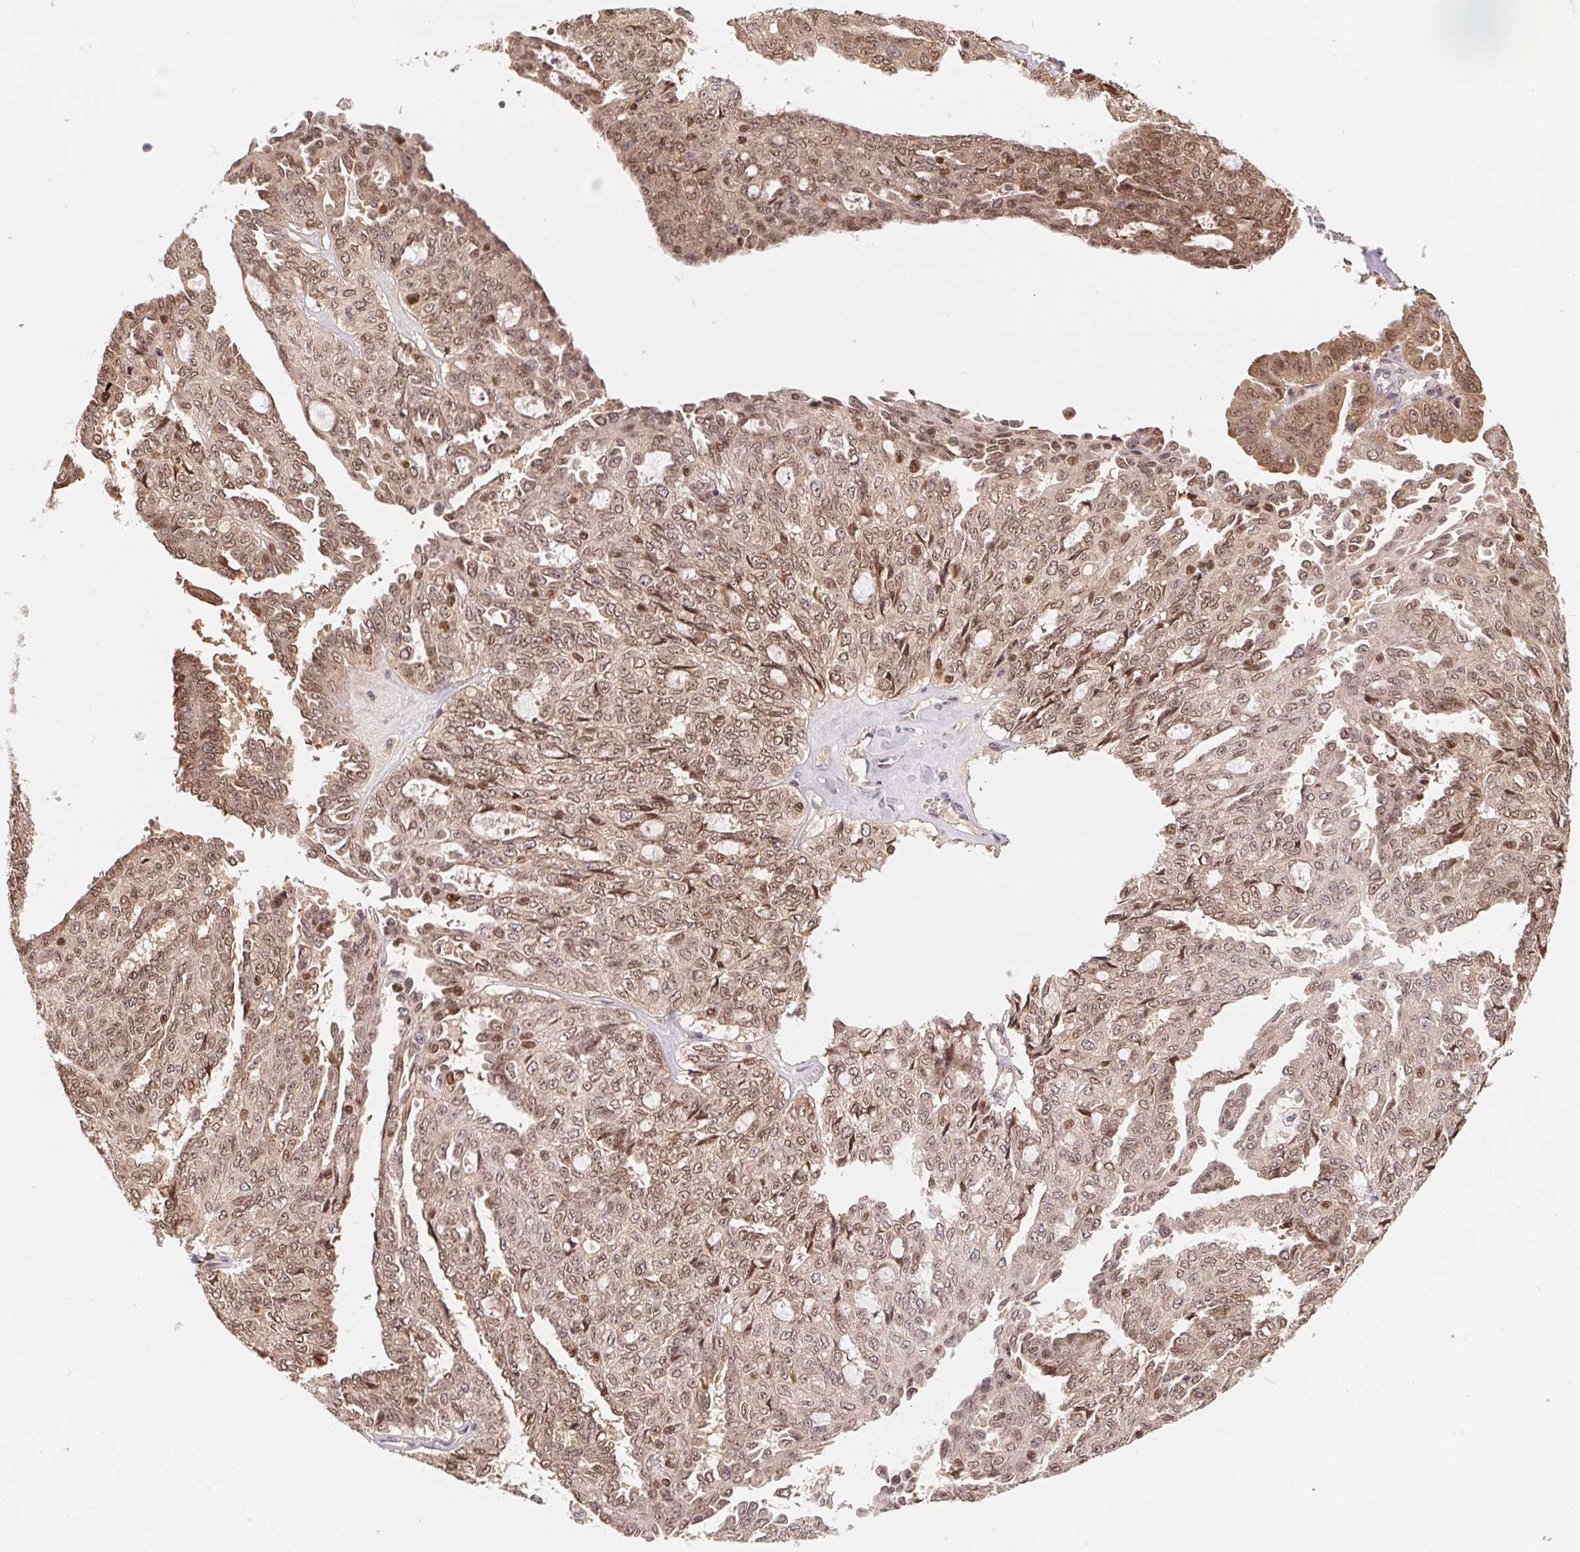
{"staining": {"intensity": "moderate", "quantity": "25%-75%", "location": "cytoplasmic/membranous,nuclear"}, "tissue": "ovarian cancer", "cell_type": "Tumor cells", "image_type": "cancer", "snomed": [{"axis": "morphology", "description": "Cystadenocarcinoma, serous, NOS"}, {"axis": "topography", "description": "Ovary"}], "caption": "Ovarian cancer (serous cystadenocarcinoma) tissue exhibits moderate cytoplasmic/membranous and nuclear expression in about 25%-75% of tumor cells", "gene": "HMGN3", "patient": {"sex": "female", "age": 71}}